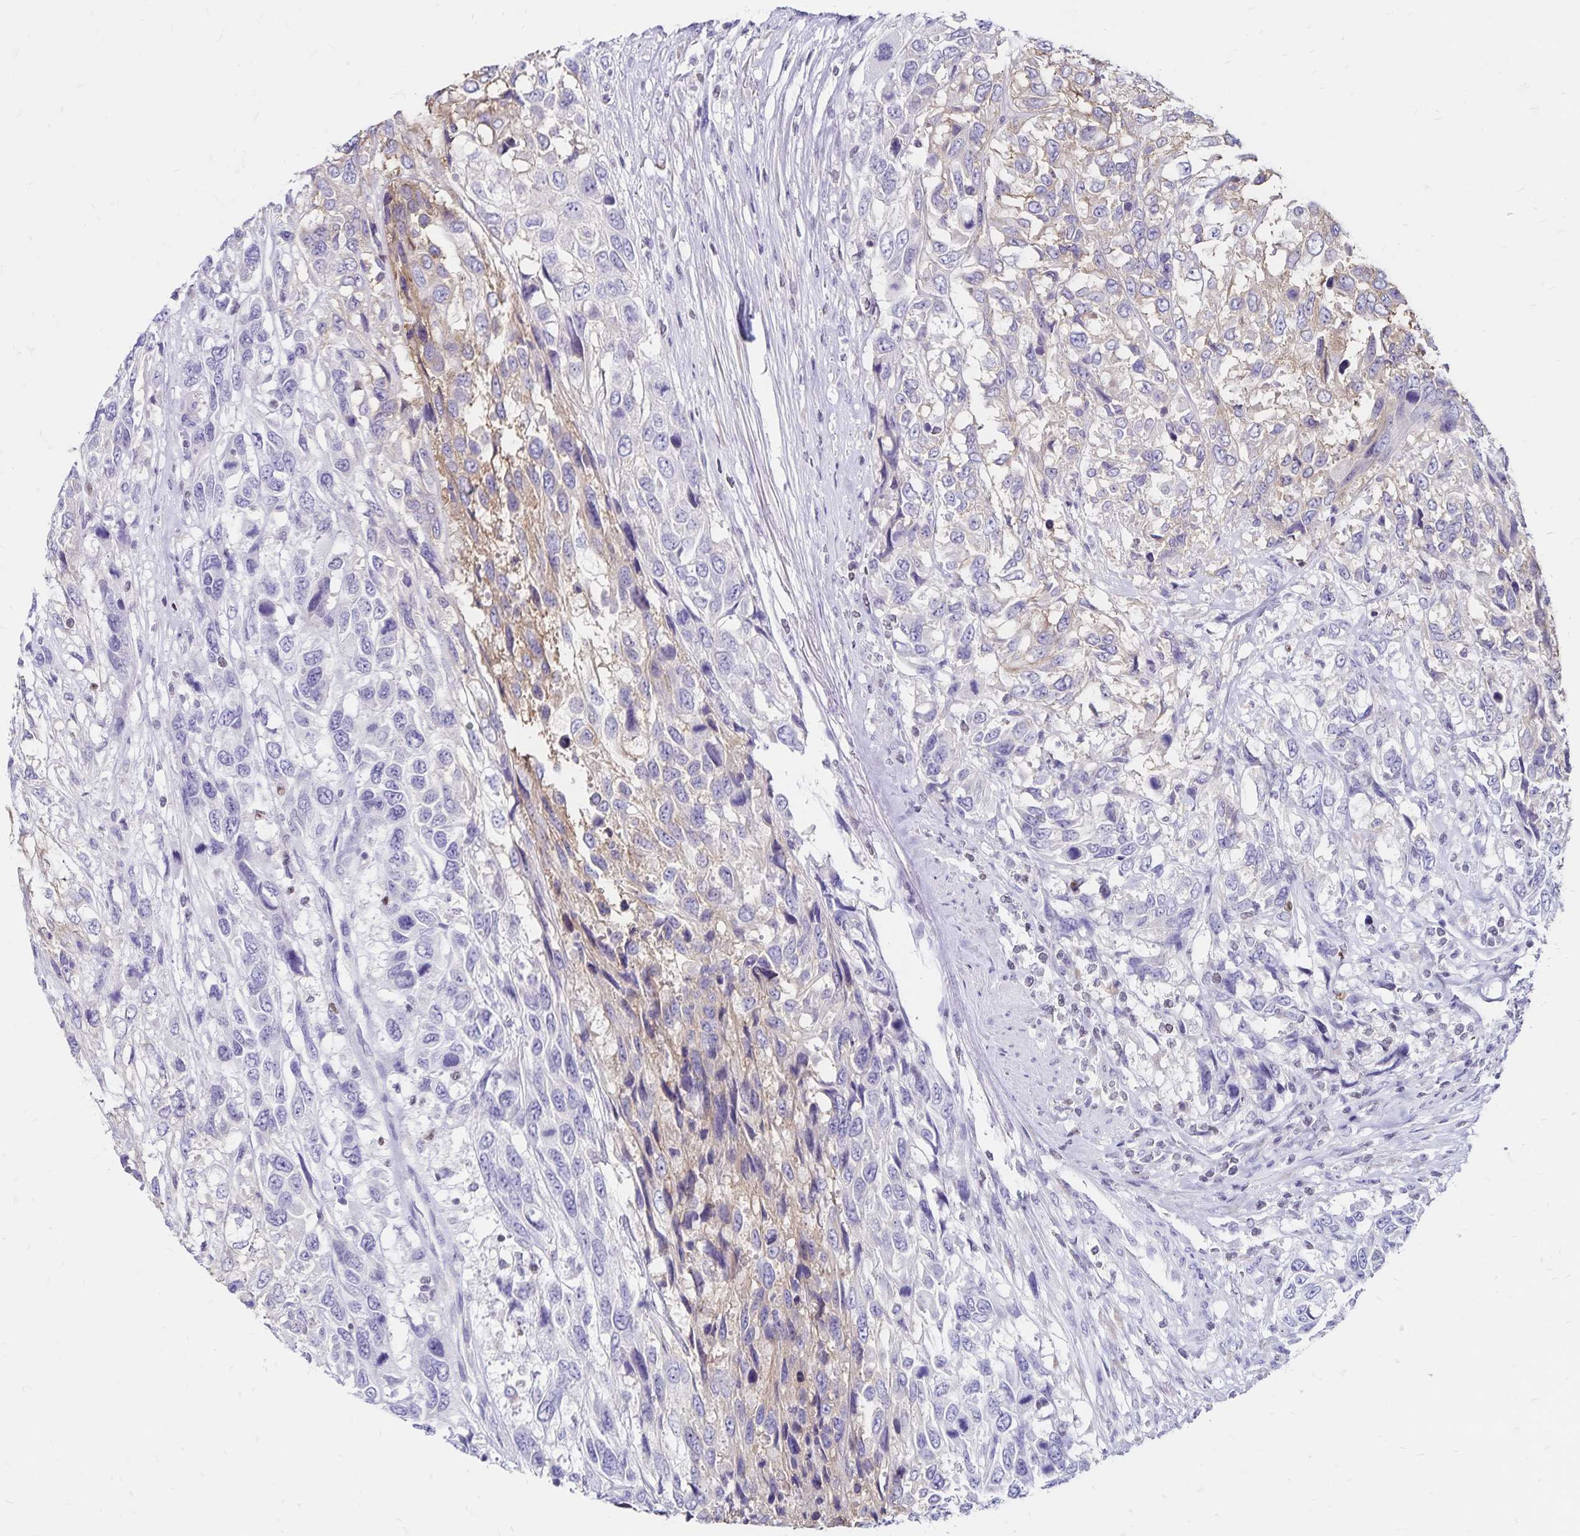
{"staining": {"intensity": "negative", "quantity": "none", "location": "none"}, "tissue": "urothelial cancer", "cell_type": "Tumor cells", "image_type": "cancer", "snomed": [{"axis": "morphology", "description": "Urothelial carcinoma, High grade"}, {"axis": "topography", "description": "Urinary bladder"}], "caption": "IHC image of neoplastic tissue: human high-grade urothelial carcinoma stained with DAB demonstrates no significant protein staining in tumor cells.", "gene": "IKZF1", "patient": {"sex": "female", "age": 70}}